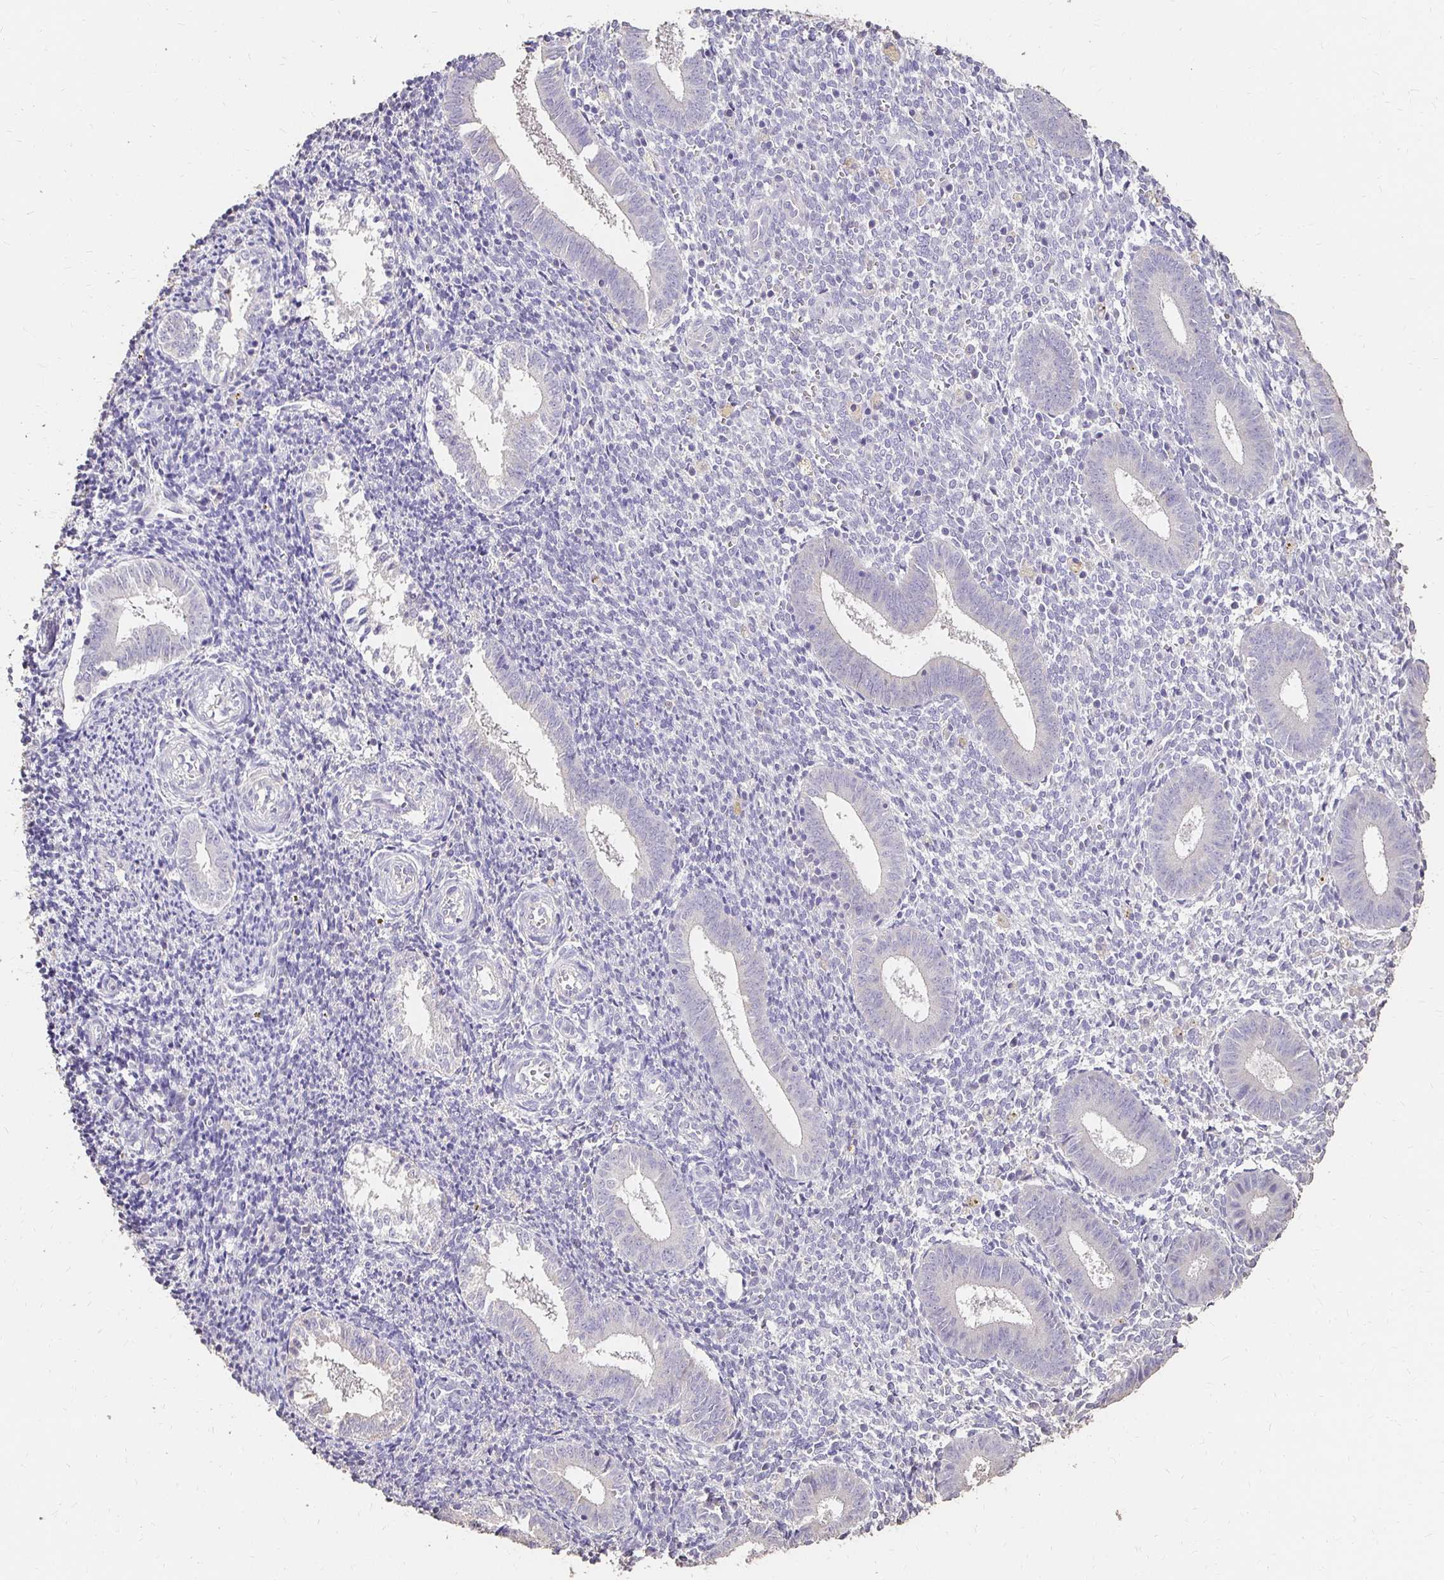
{"staining": {"intensity": "negative", "quantity": "none", "location": "none"}, "tissue": "endometrium", "cell_type": "Cells in endometrial stroma", "image_type": "normal", "snomed": [{"axis": "morphology", "description": "Normal tissue, NOS"}, {"axis": "topography", "description": "Endometrium"}], "caption": "The image demonstrates no staining of cells in endometrial stroma in benign endometrium. (IHC, brightfield microscopy, high magnification).", "gene": "UGT1A6", "patient": {"sex": "female", "age": 25}}